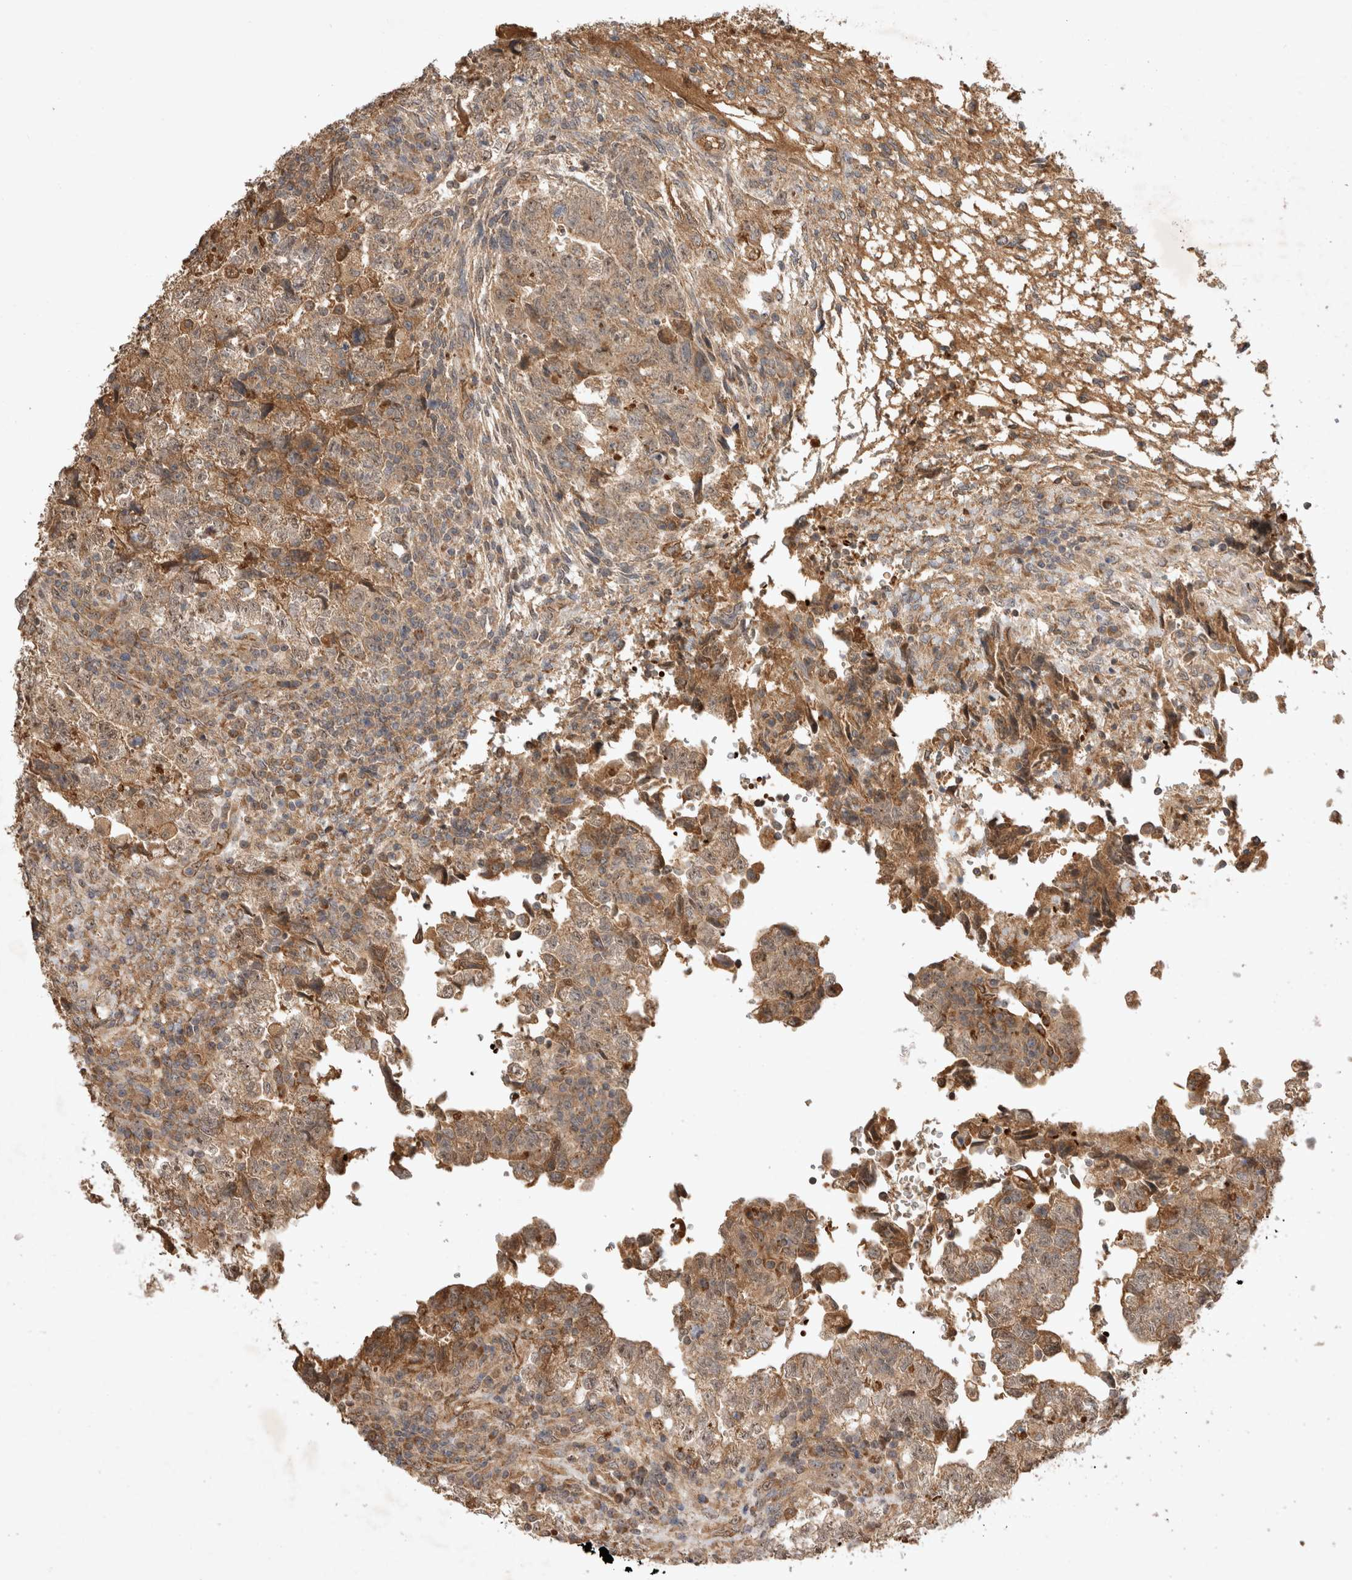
{"staining": {"intensity": "weak", "quantity": ">75%", "location": "cytoplasmic/membranous,nuclear"}, "tissue": "testis cancer", "cell_type": "Tumor cells", "image_type": "cancer", "snomed": [{"axis": "morphology", "description": "Normal tissue, NOS"}, {"axis": "morphology", "description": "Carcinoma, Embryonal, NOS"}, {"axis": "topography", "description": "Testis"}], "caption": "DAB immunohistochemical staining of testis cancer displays weak cytoplasmic/membranous and nuclear protein positivity in approximately >75% of tumor cells.", "gene": "FAM221A", "patient": {"sex": "male", "age": 36}}